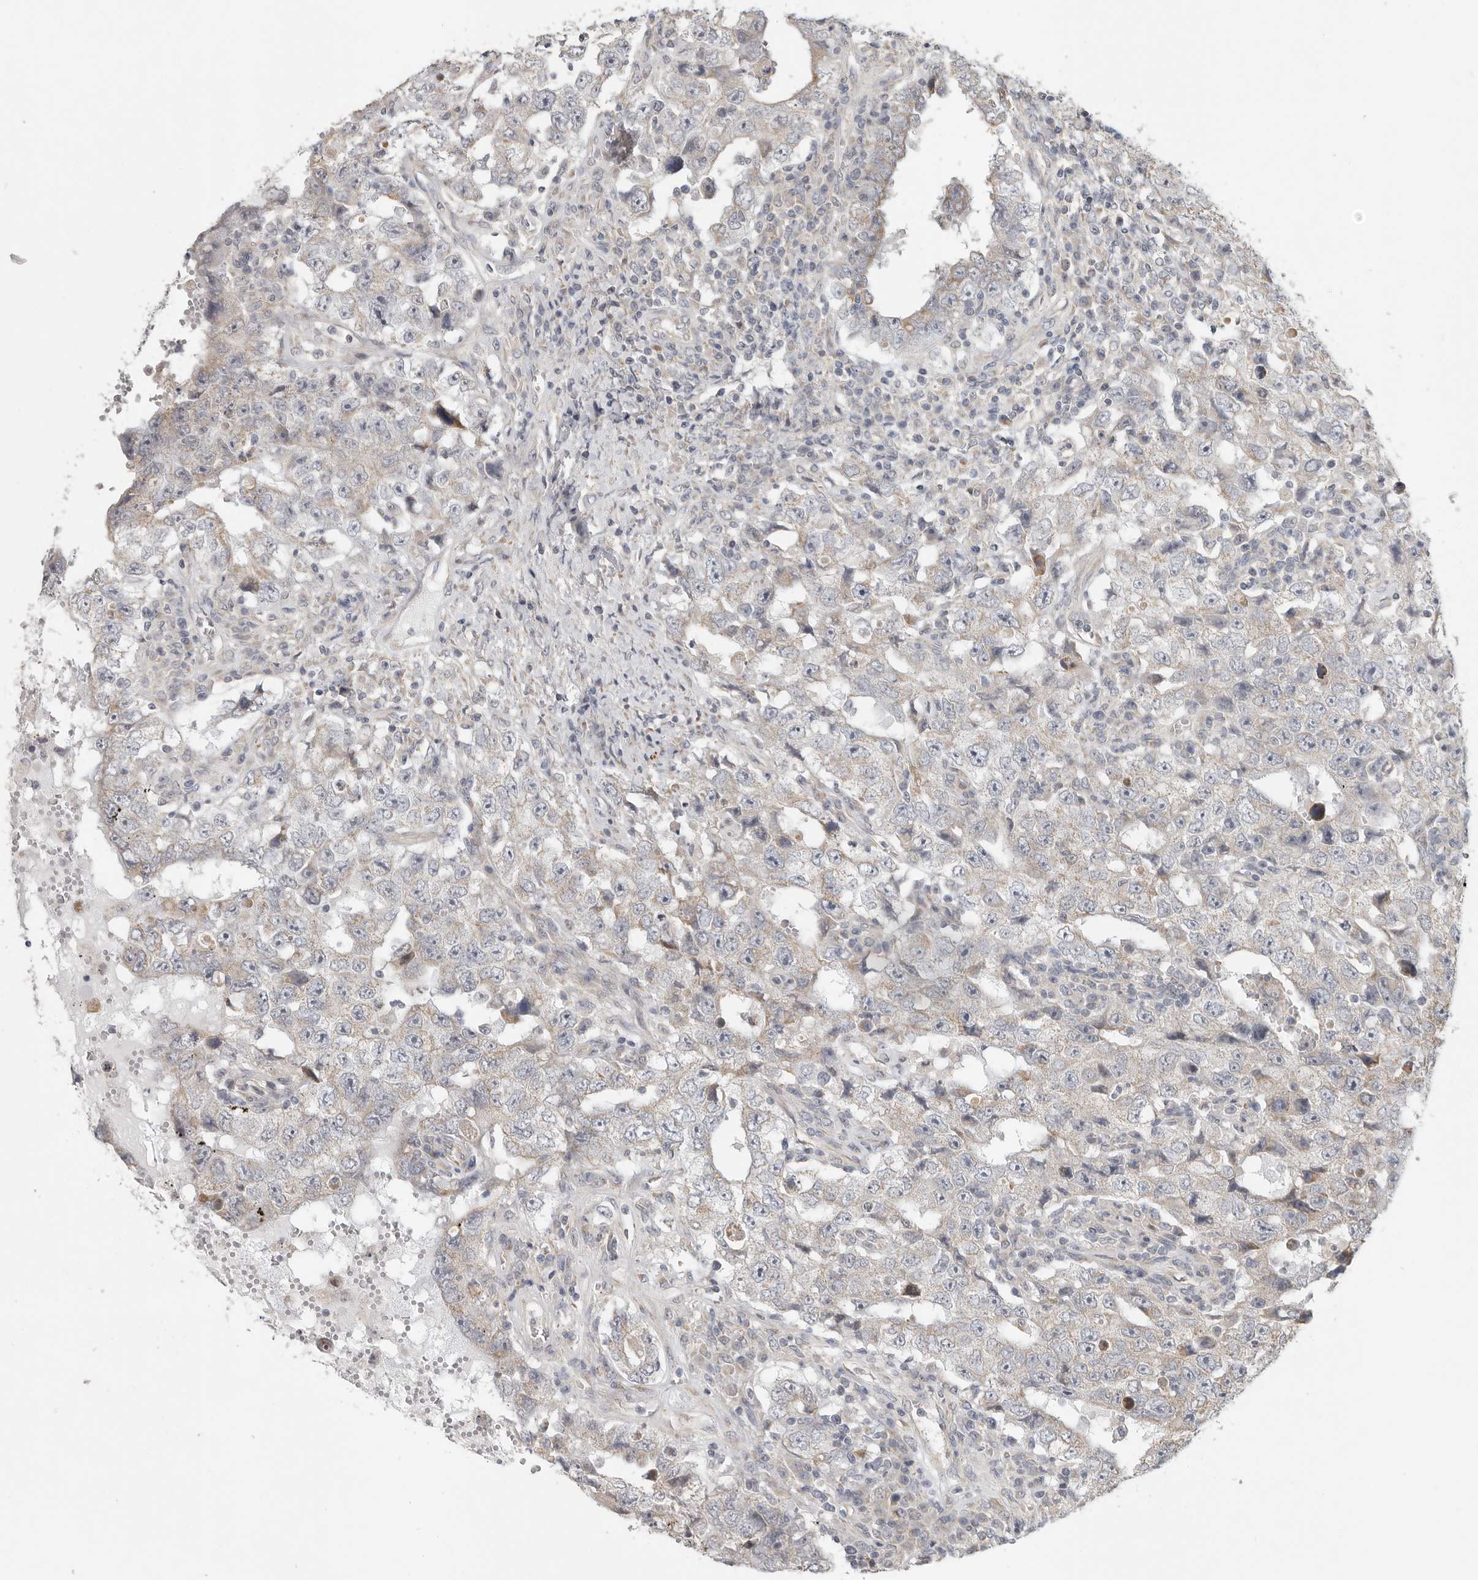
{"staining": {"intensity": "weak", "quantity": "<25%", "location": "cytoplasmic/membranous"}, "tissue": "testis cancer", "cell_type": "Tumor cells", "image_type": "cancer", "snomed": [{"axis": "morphology", "description": "Carcinoma, Embryonal, NOS"}, {"axis": "topography", "description": "Testis"}], "caption": "Immunohistochemistry (IHC) image of testis cancer stained for a protein (brown), which exhibits no staining in tumor cells.", "gene": "UNK", "patient": {"sex": "male", "age": 26}}